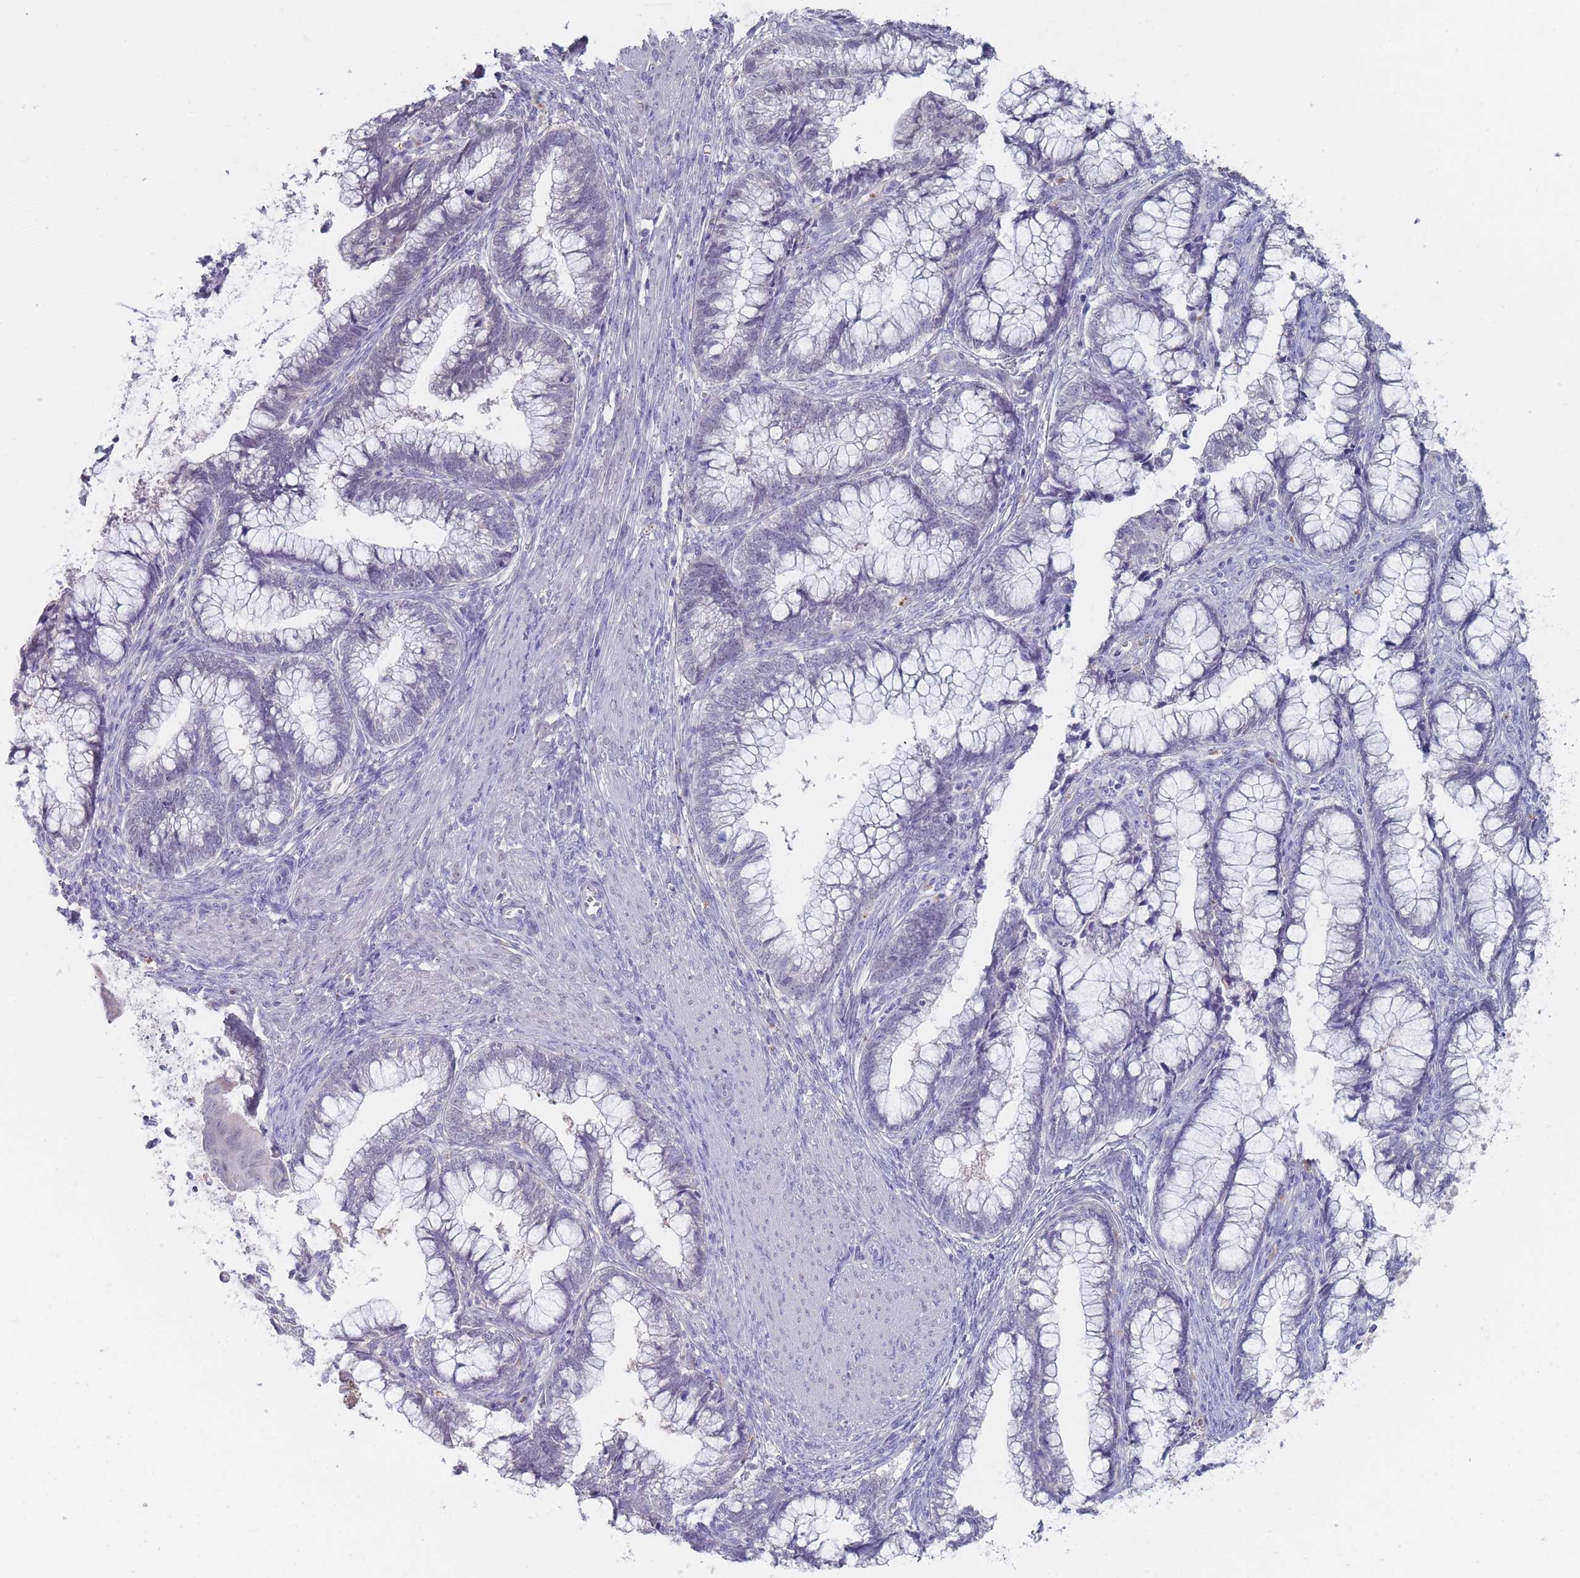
{"staining": {"intensity": "negative", "quantity": "none", "location": "none"}, "tissue": "cervical cancer", "cell_type": "Tumor cells", "image_type": "cancer", "snomed": [{"axis": "morphology", "description": "Adenocarcinoma, NOS"}, {"axis": "topography", "description": "Cervix"}], "caption": "High power microscopy image of an immunohistochemistry (IHC) photomicrograph of cervical cancer, revealing no significant positivity in tumor cells.", "gene": "CYP51A1", "patient": {"sex": "female", "age": 44}}